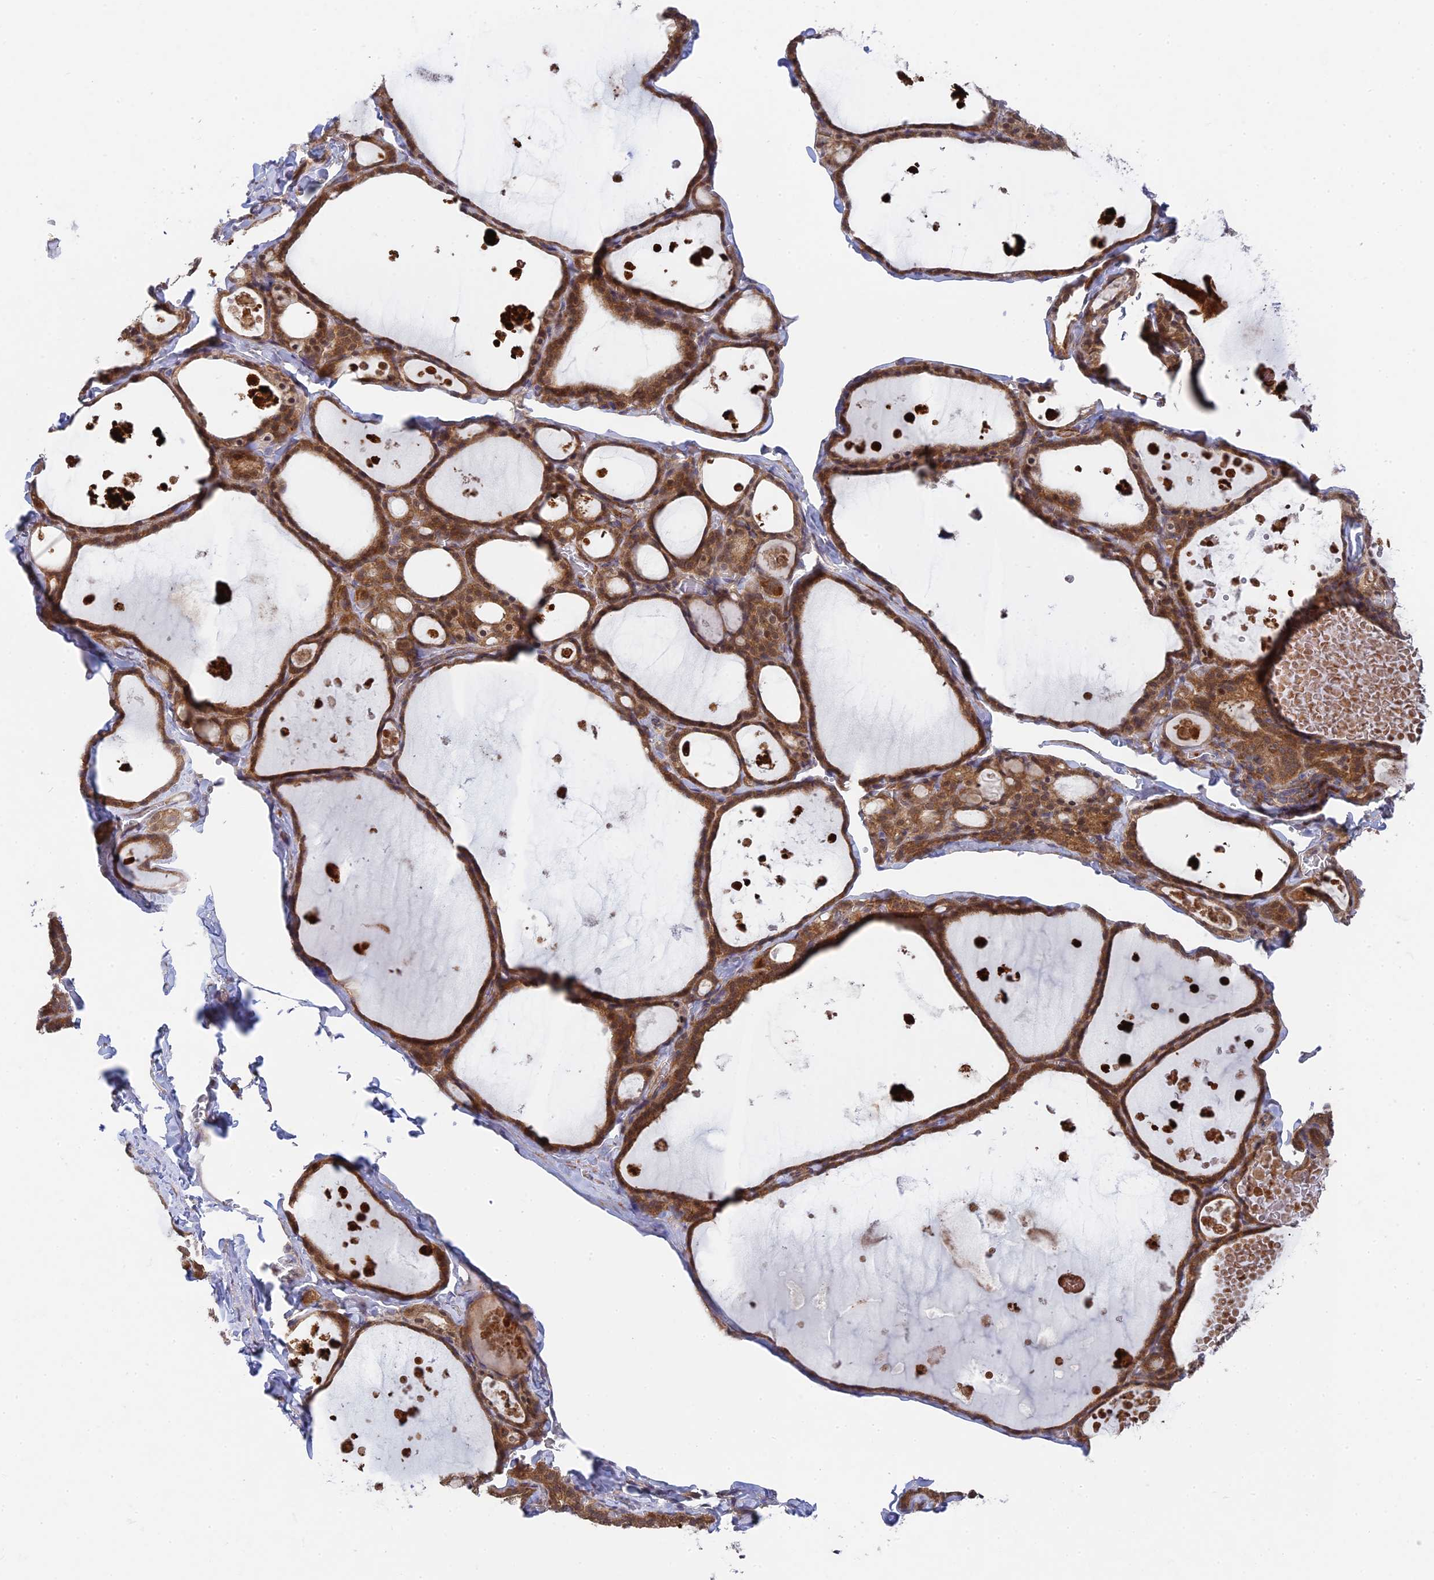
{"staining": {"intensity": "moderate", "quantity": ">75%", "location": "cytoplasmic/membranous"}, "tissue": "thyroid gland", "cell_type": "Glandular cells", "image_type": "normal", "snomed": [{"axis": "morphology", "description": "Normal tissue, NOS"}, {"axis": "topography", "description": "Thyroid gland"}], "caption": "Immunohistochemistry staining of normal thyroid gland, which exhibits medium levels of moderate cytoplasmic/membranous positivity in about >75% of glandular cells indicating moderate cytoplasmic/membranous protein positivity. The staining was performed using DAB (3,3'-diaminobenzidine) (brown) for protein detection and nuclei were counterstained in hematoxylin (blue).", "gene": "INCA1", "patient": {"sex": "male", "age": 56}}